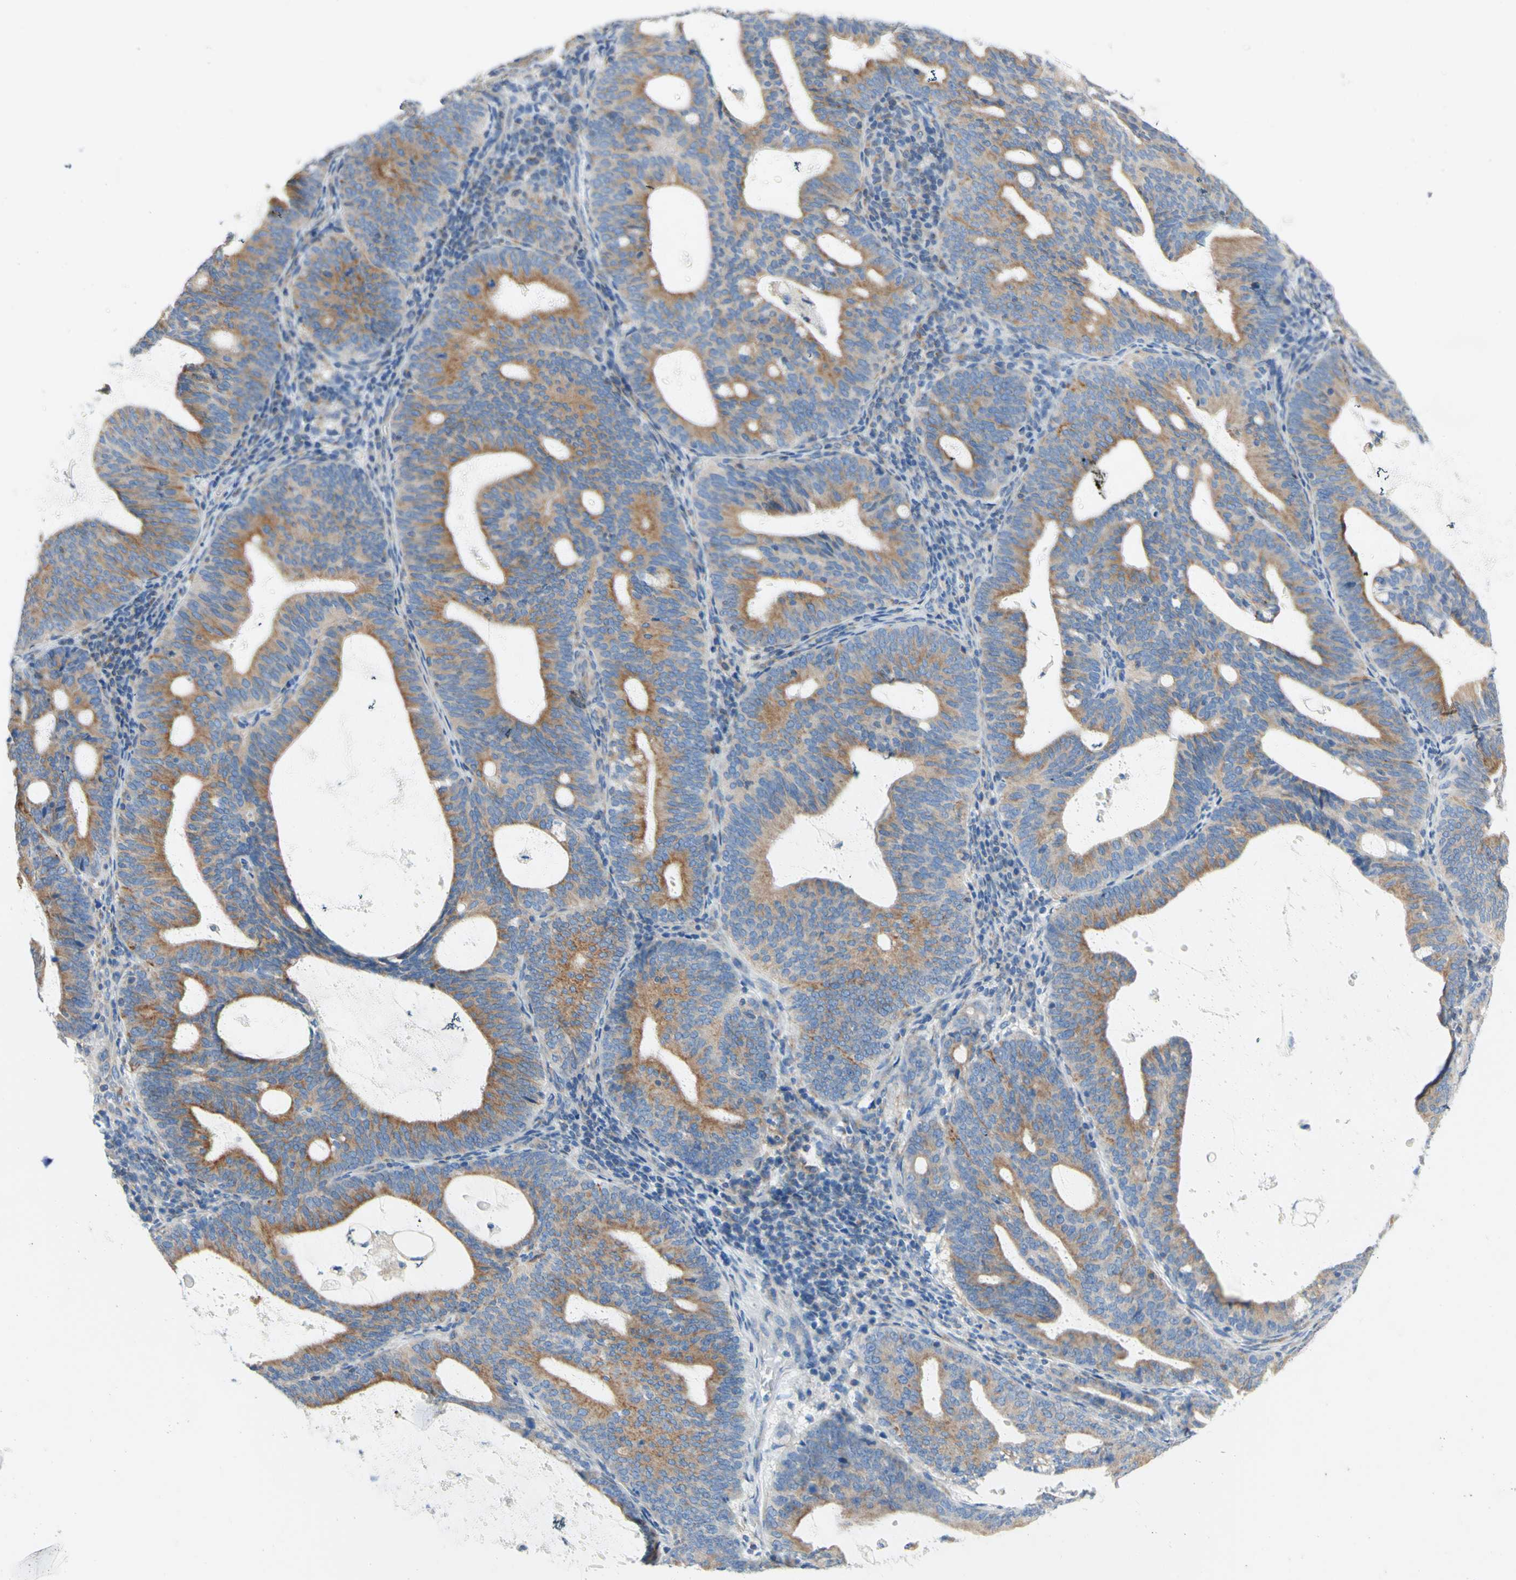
{"staining": {"intensity": "moderate", "quantity": ">75%", "location": "cytoplasmic/membranous"}, "tissue": "endometrial cancer", "cell_type": "Tumor cells", "image_type": "cancer", "snomed": [{"axis": "morphology", "description": "Adenocarcinoma, NOS"}, {"axis": "topography", "description": "Uterus"}], "caption": "Protein expression analysis of human endometrial cancer (adenocarcinoma) reveals moderate cytoplasmic/membranous expression in about >75% of tumor cells.", "gene": "RETREG2", "patient": {"sex": "female", "age": 83}}